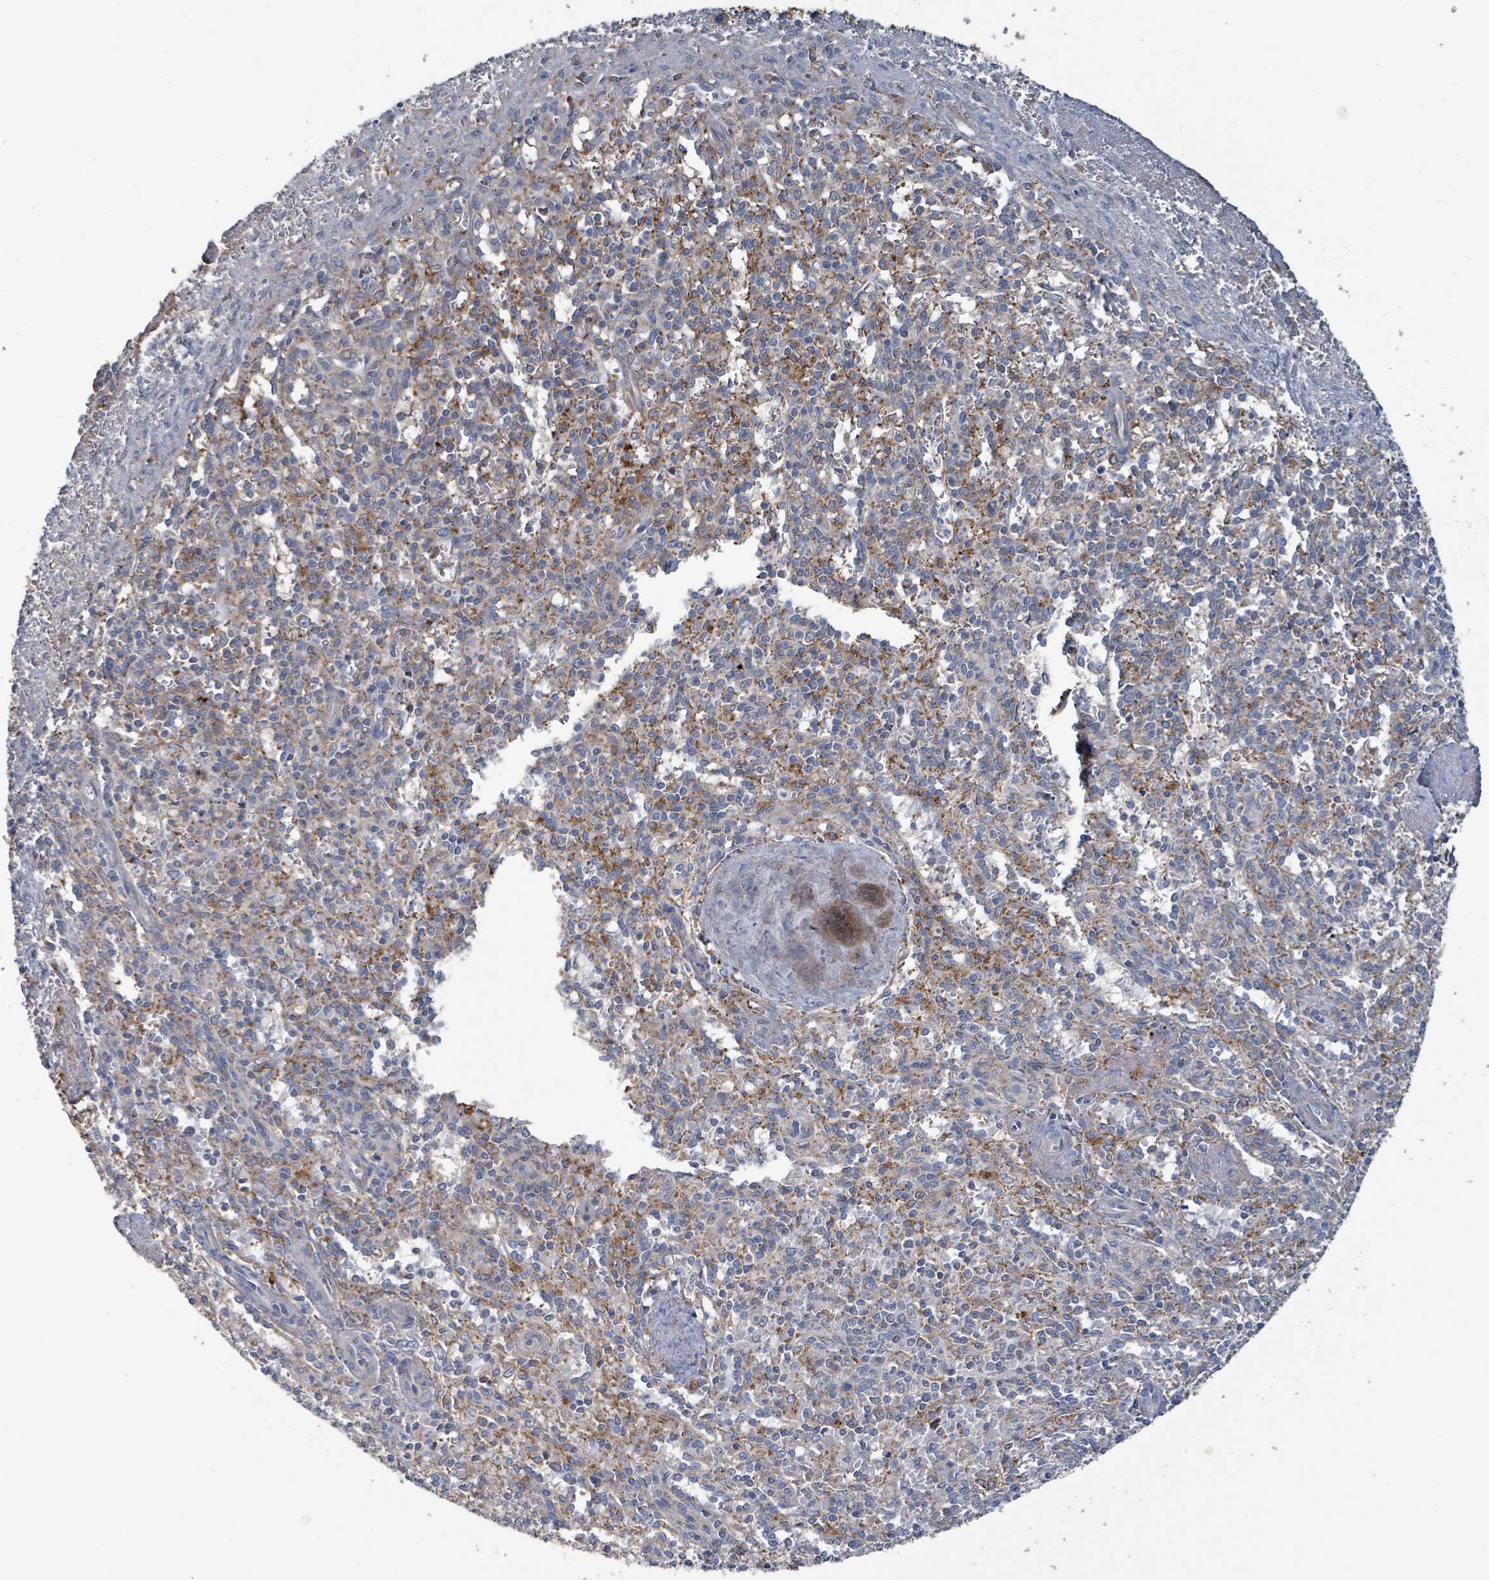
{"staining": {"intensity": "moderate", "quantity": "25%-75%", "location": "cytoplasmic/membranous"}, "tissue": "spleen", "cell_type": "Cells in red pulp", "image_type": "normal", "snomed": [{"axis": "morphology", "description": "Normal tissue, NOS"}, {"axis": "topography", "description": "Spleen"}], "caption": "Spleen stained with a brown dye exhibits moderate cytoplasmic/membranous positive expression in about 25%-75% of cells in red pulp.", "gene": "PLAAT1", "patient": {"sex": "female", "age": 70}}